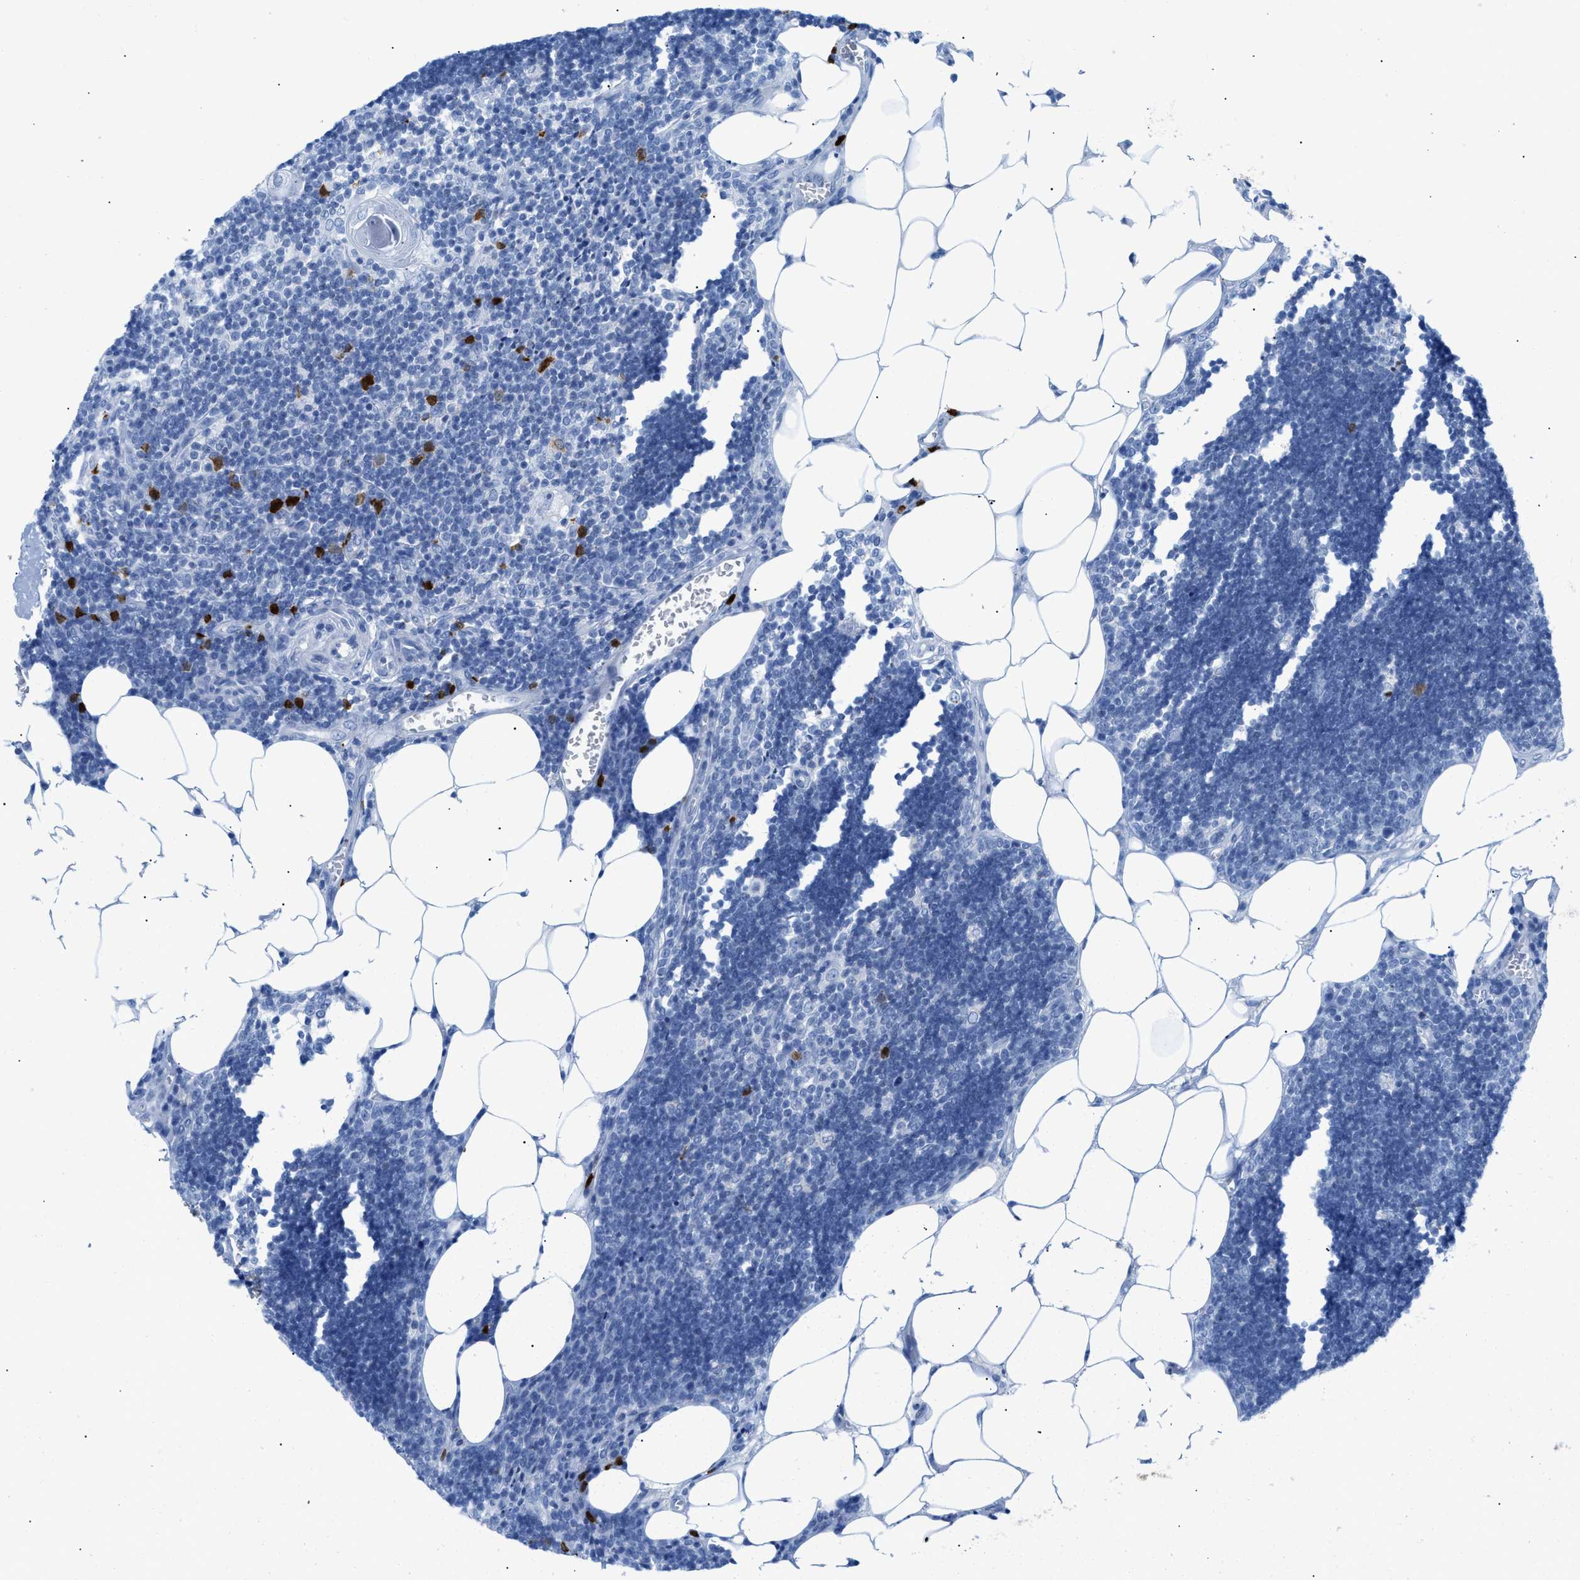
{"staining": {"intensity": "moderate", "quantity": ">75%", "location": "cytoplasmic/membranous,nuclear"}, "tissue": "lymph node", "cell_type": "Germinal center cells", "image_type": "normal", "snomed": [{"axis": "morphology", "description": "Normal tissue, NOS"}, {"axis": "topography", "description": "Lymph node"}], "caption": "Brown immunohistochemical staining in unremarkable human lymph node reveals moderate cytoplasmic/membranous,nuclear positivity in about >75% of germinal center cells. (Stains: DAB in brown, nuclei in blue, Microscopy: brightfield microscopy at high magnification).", "gene": "TCL1A", "patient": {"sex": "male", "age": 33}}